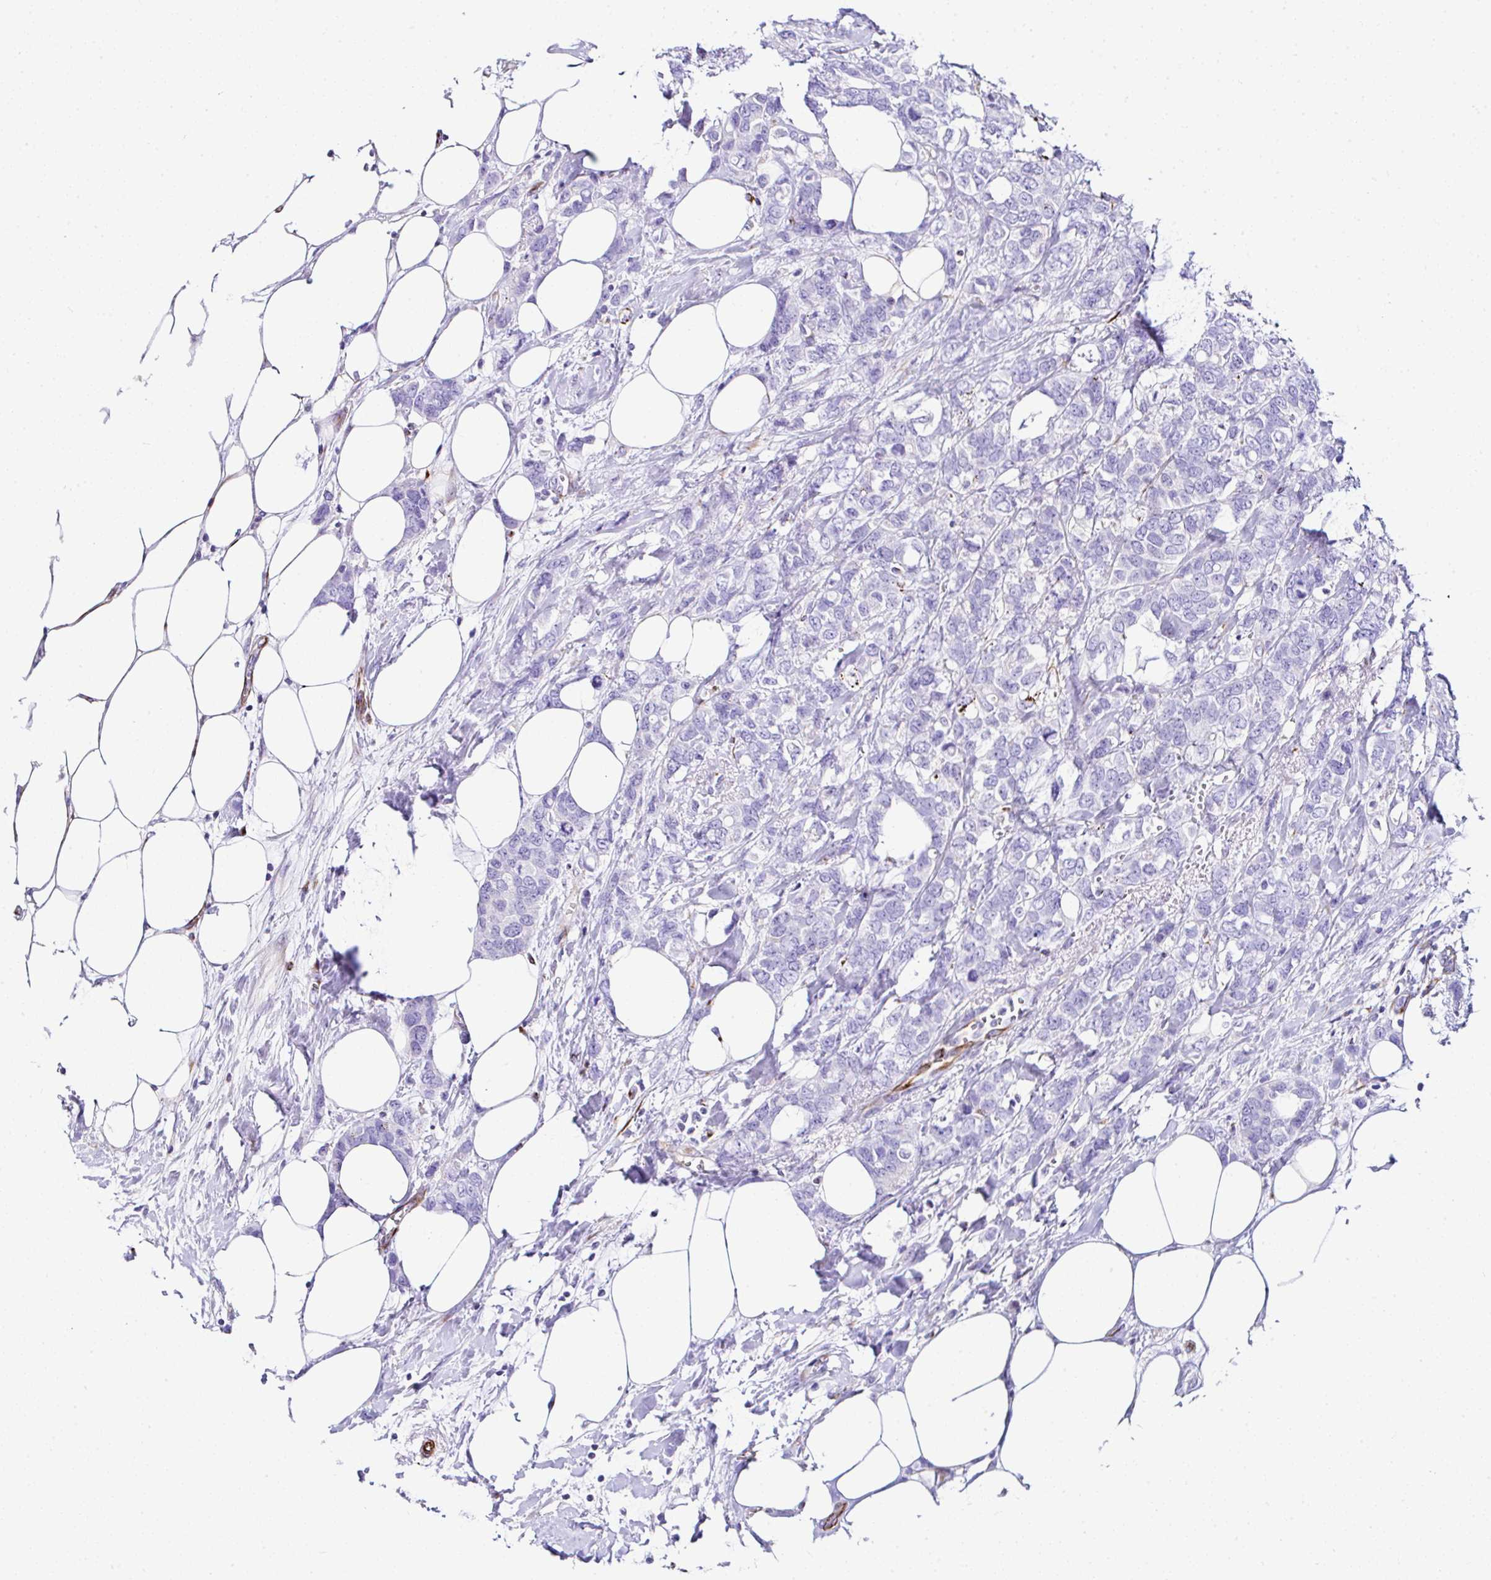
{"staining": {"intensity": "negative", "quantity": "none", "location": "none"}, "tissue": "breast cancer", "cell_type": "Tumor cells", "image_type": "cancer", "snomed": [{"axis": "morphology", "description": "Lobular carcinoma"}, {"axis": "topography", "description": "Breast"}], "caption": "Immunohistochemistry (IHC) histopathology image of human breast cancer (lobular carcinoma) stained for a protein (brown), which exhibits no expression in tumor cells.", "gene": "DEPDC5", "patient": {"sex": "female", "age": 91}}